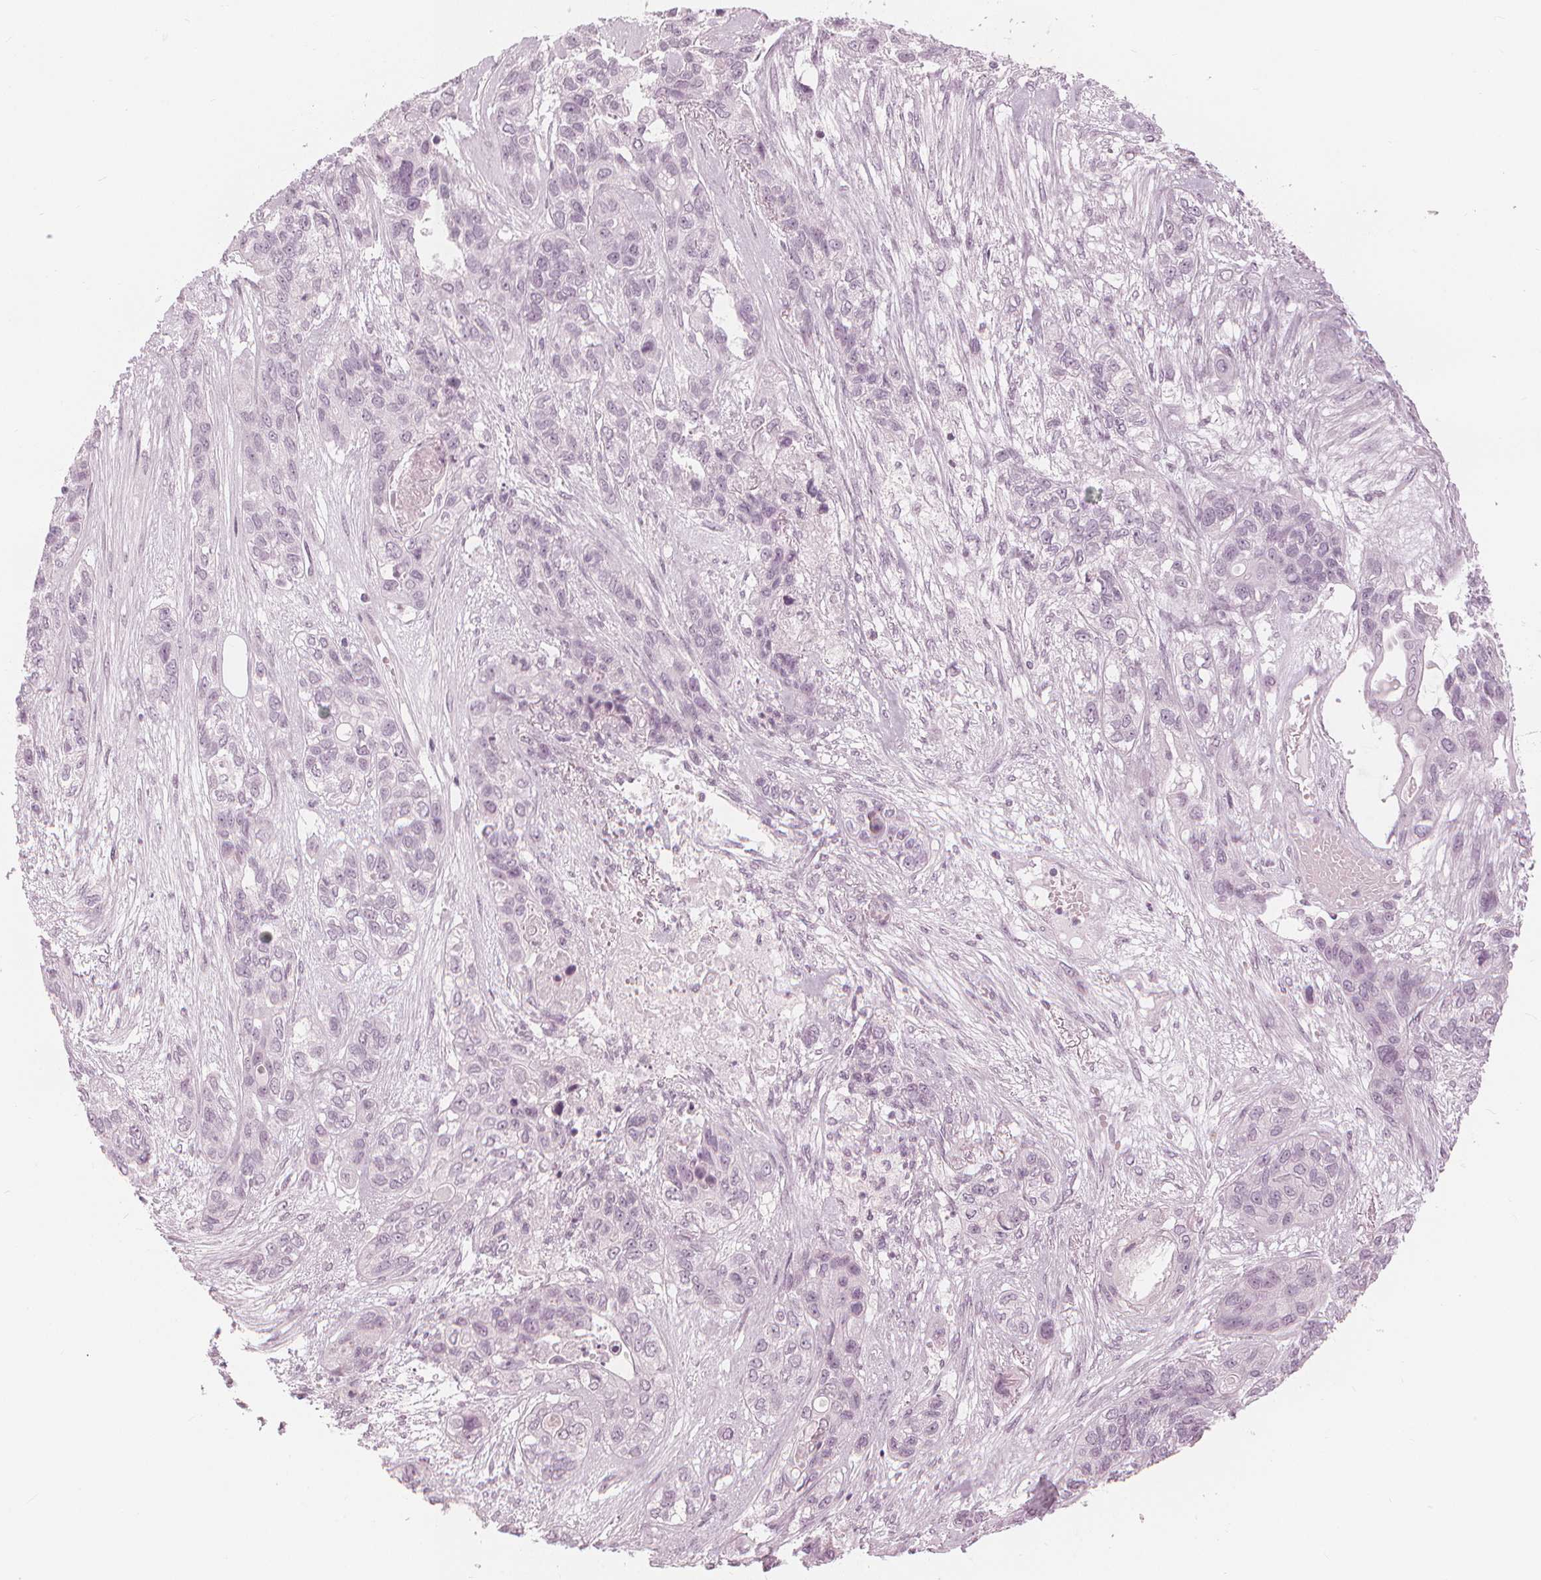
{"staining": {"intensity": "negative", "quantity": "none", "location": "none"}, "tissue": "lung cancer", "cell_type": "Tumor cells", "image_type": "cancer", "snomed": [{"axis": "morphology", "description": "Squamous cell carcinoma, NOS"}, {"axis": "topography", "description": "Lung"}], "caption": "Immunohistochemistry of human lung cancer (squamous cell carcinoma) exhibits no staining in tumor cells.", "gene": "PAEP", "patient": {"sex": "female", "age": 70}}